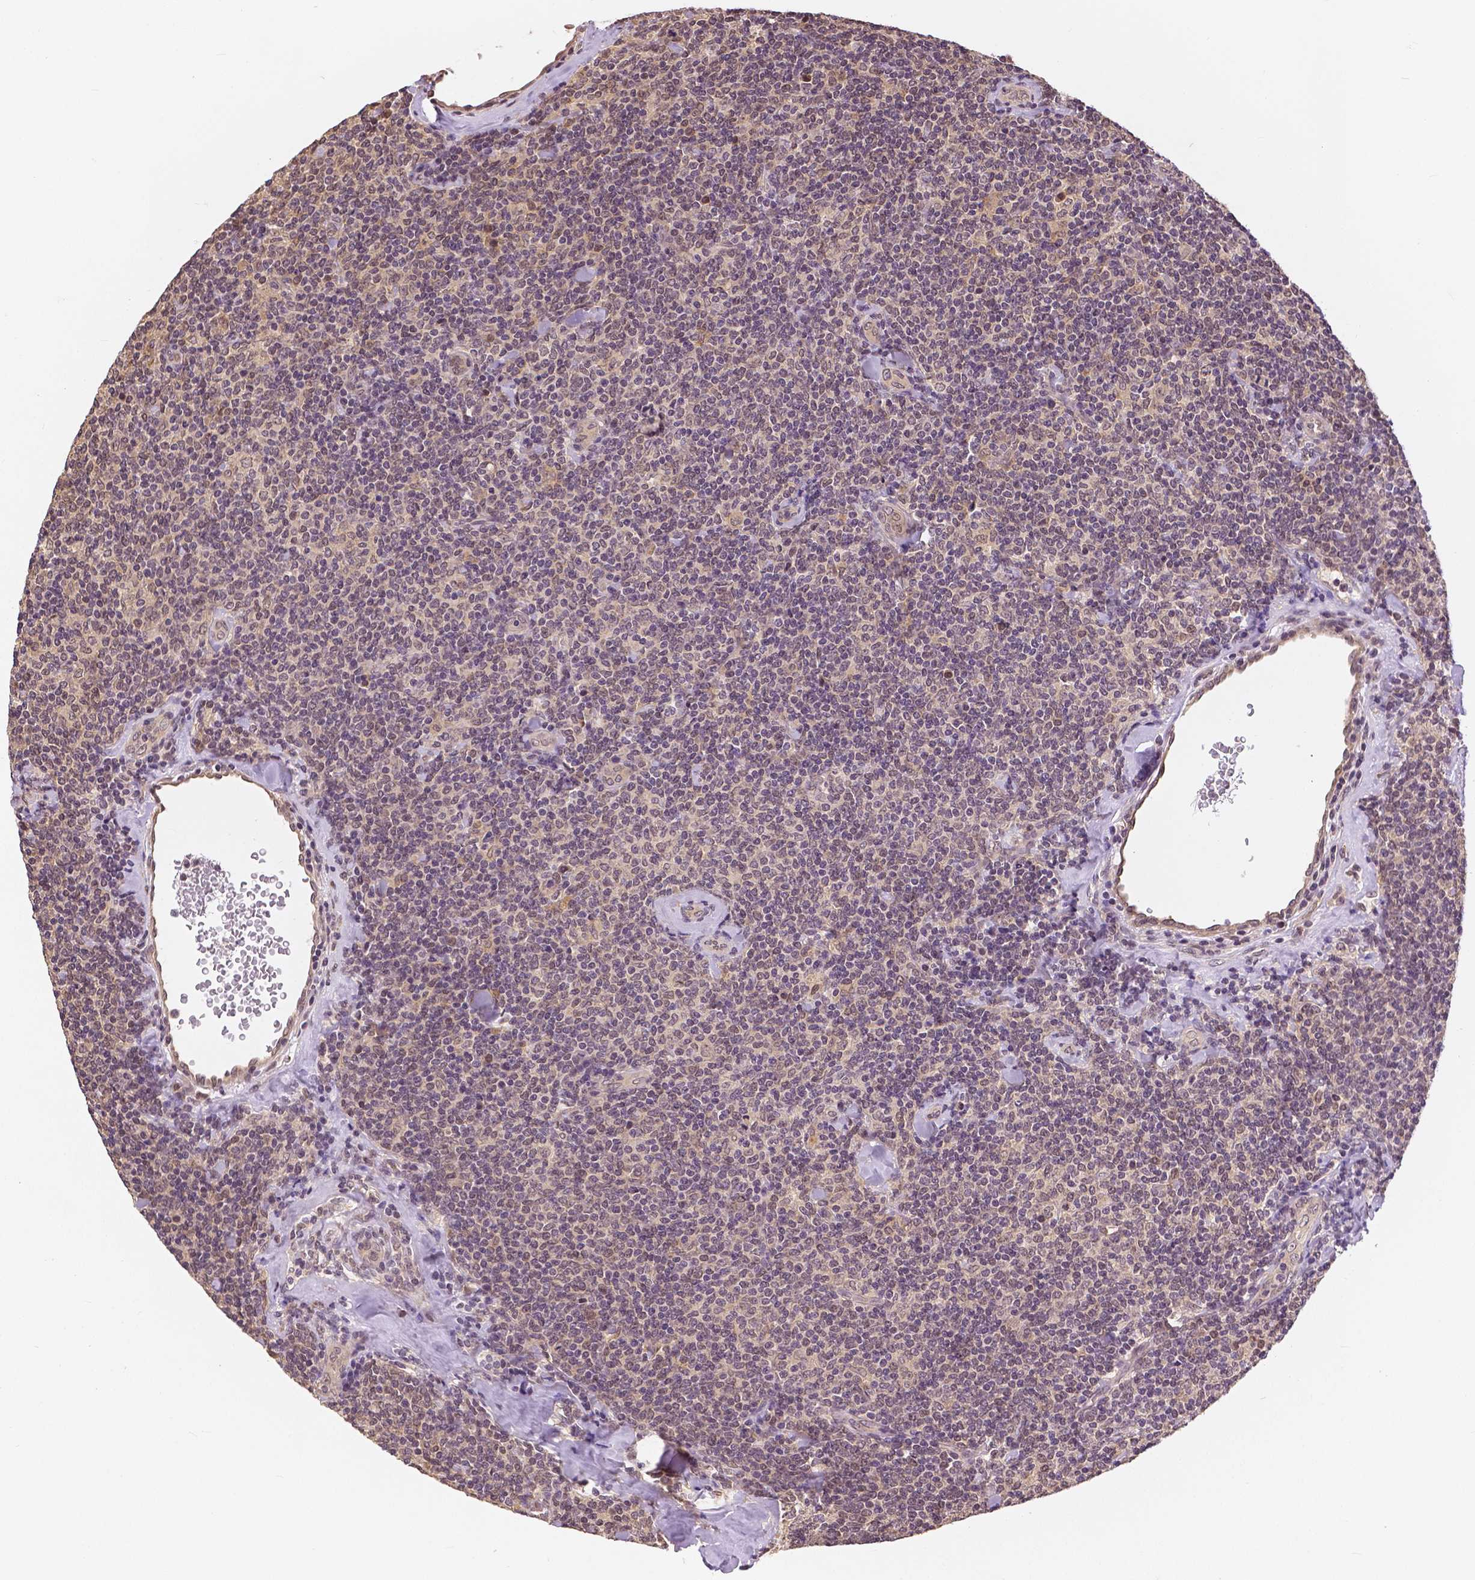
{"staining": {"intensity": "negative", "quantity": "none", "location": "none"}, "tissue": "lymphoma", "cell_type": "Tumor cells", "image_type": "cancer", "snomed": [{"axis": "morphology", "description": "Malignant lymphoma, non-Hodgkin's type, Low grade"}, {"axis": "topography", "description": "Lymph node"}], "caption": "Immunohistochemistry of human malignant lymphoma, non-Hodgkin's type (low-grade) reveals no positivity in tumor cells. Brightfield microscopy of immunohistochemistry (IHC) stained with DAB (3,3'-diaminobenzidine) (brown) and hematoxylin (blue), captured at high magnification.", "gene": "MAP1LC3B", "patient": {"sex": "female", "age": 56}}